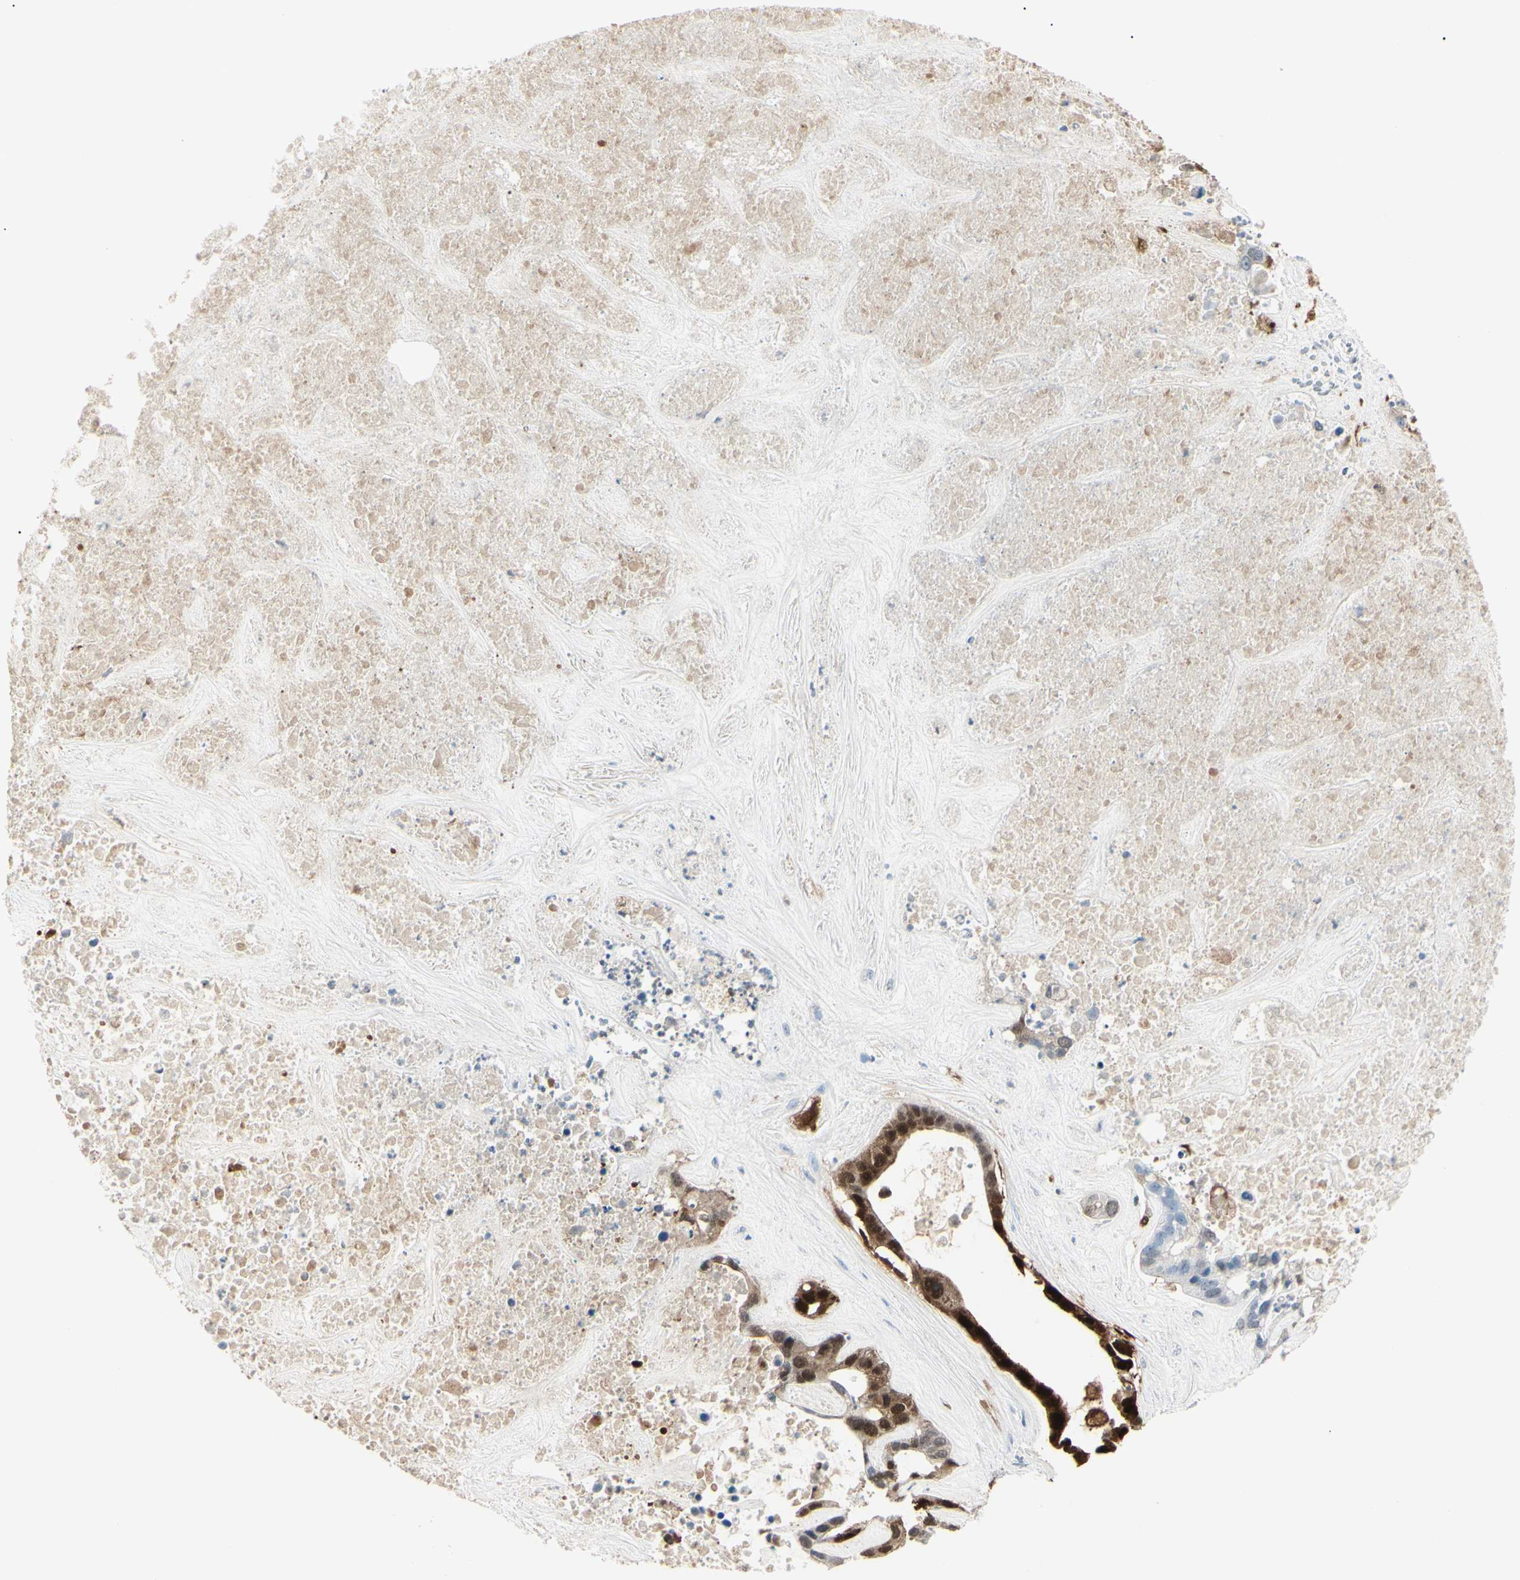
{"staining": {"intensity": "strong", "quantity": ">75%", "location": "cytoplasmic/membranous,nuclear"}, "tissue": "liver cancer", "cell_type": "Tumor cells", "image_type": "cancer", "snomed": [{"axis": "morphology", "description": "Cholangiocarcinoma"}, {"axis": "topography", "description": "Liver"}], "caption": "Immunohistochemistry (IHC) image of human liver cholangiocarcinoma stained for a protein (brown), which demonstrates high levels of strong cytoplasmic/membranous and nuclear positivity in about >75% of tumor cells.", "gene": "AKR1C3", "patient": {"sex": "female", "age": 65}}